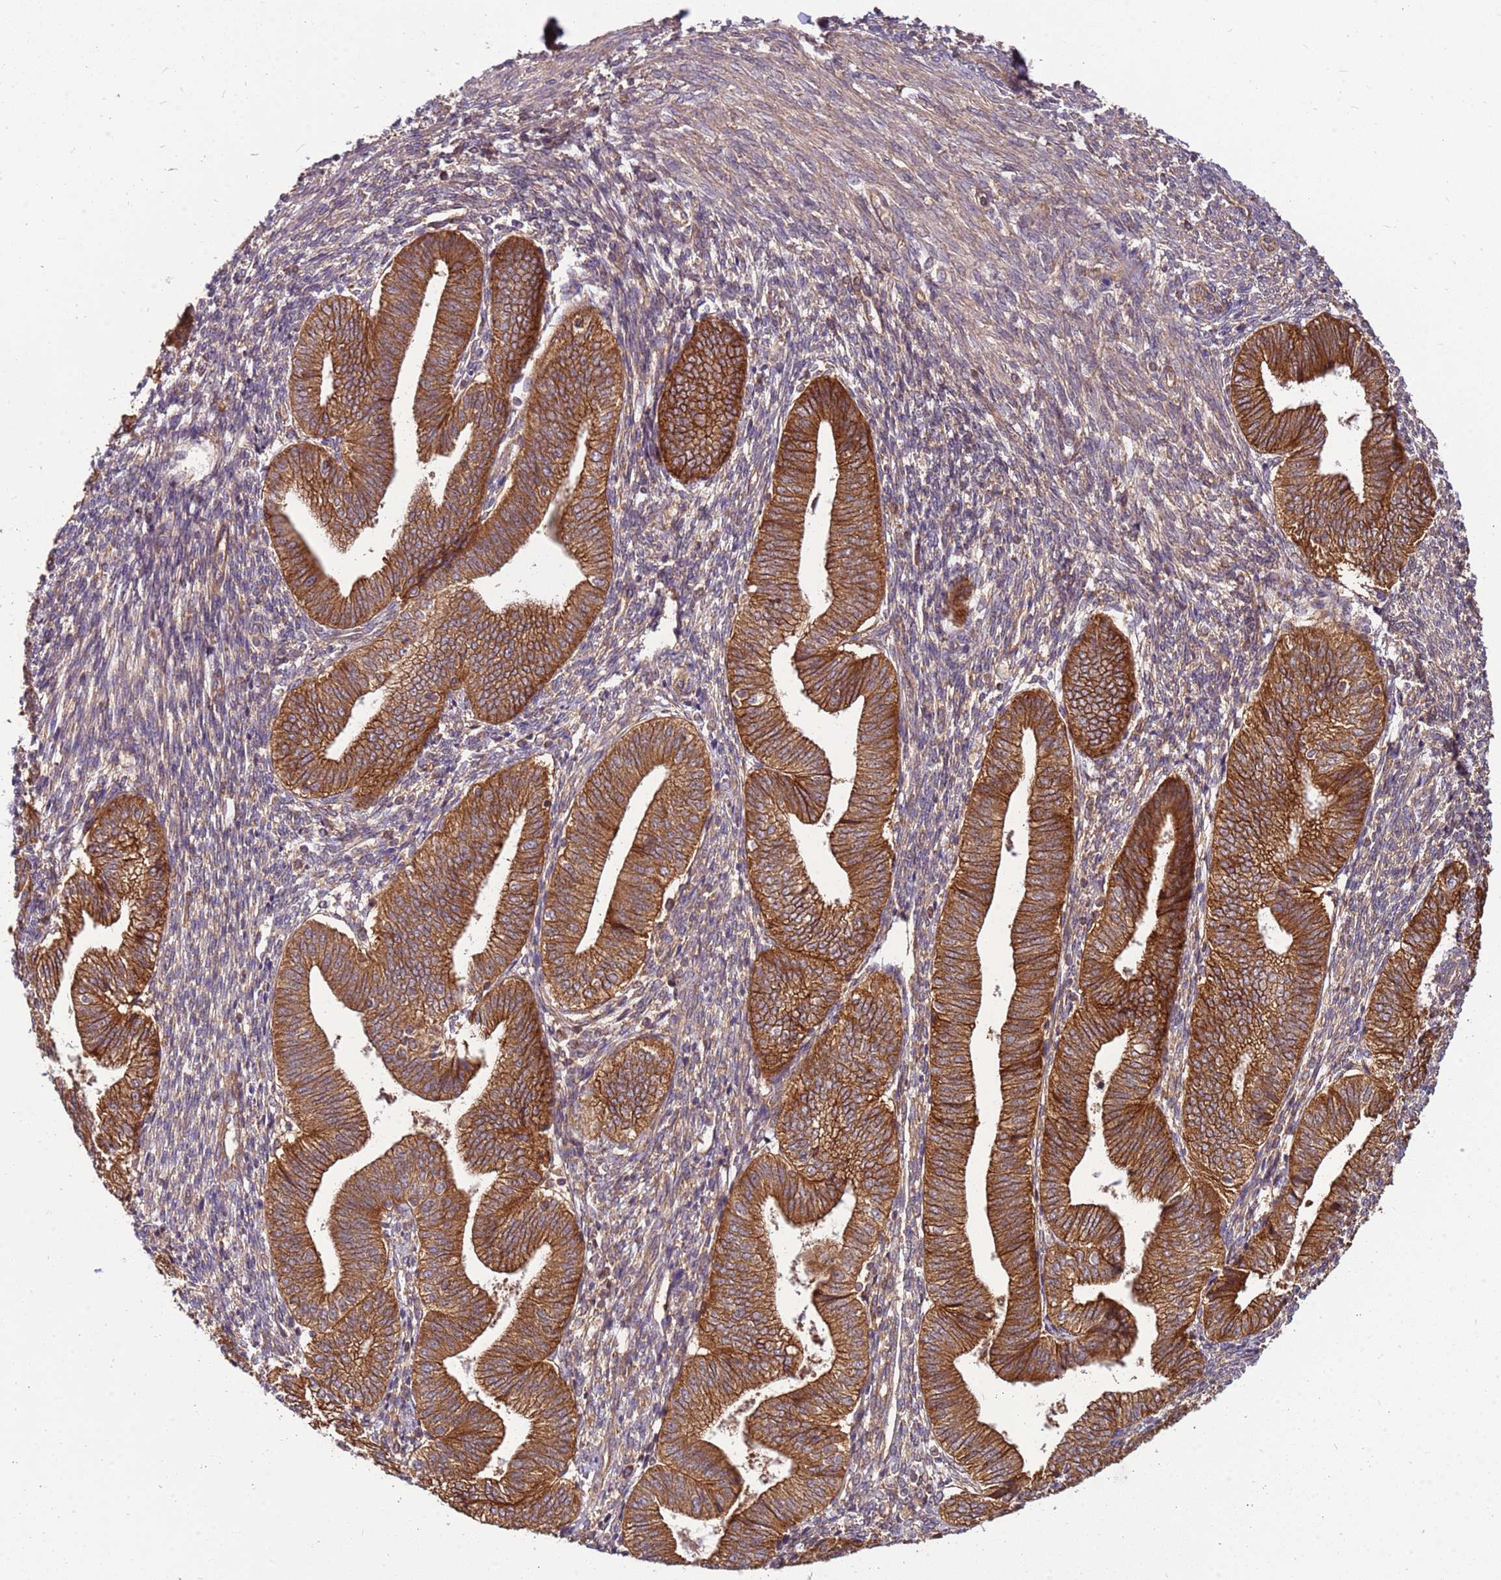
{"staining": {"intensity": "moderate", "quantity": ">75%", "location": "cytoplasmic/membranous"}, "tissue": "endometrium", "cell_type": "Cells in endometrial stroma", "image_type": "normal", "snomed": [{"axis": "morphology", "description": "Normal tissue, NOS"}, {"axis": "topography", "description": "Endometrium"}], "caption": "Endometrium stained with immunohistochemistry shows moderate cytoplasmic/membranous expression in approximately >75% of cells in endometrial stroma.", "gene": "SLC44A5", "patient": {"sex": "female", "age": 34}}